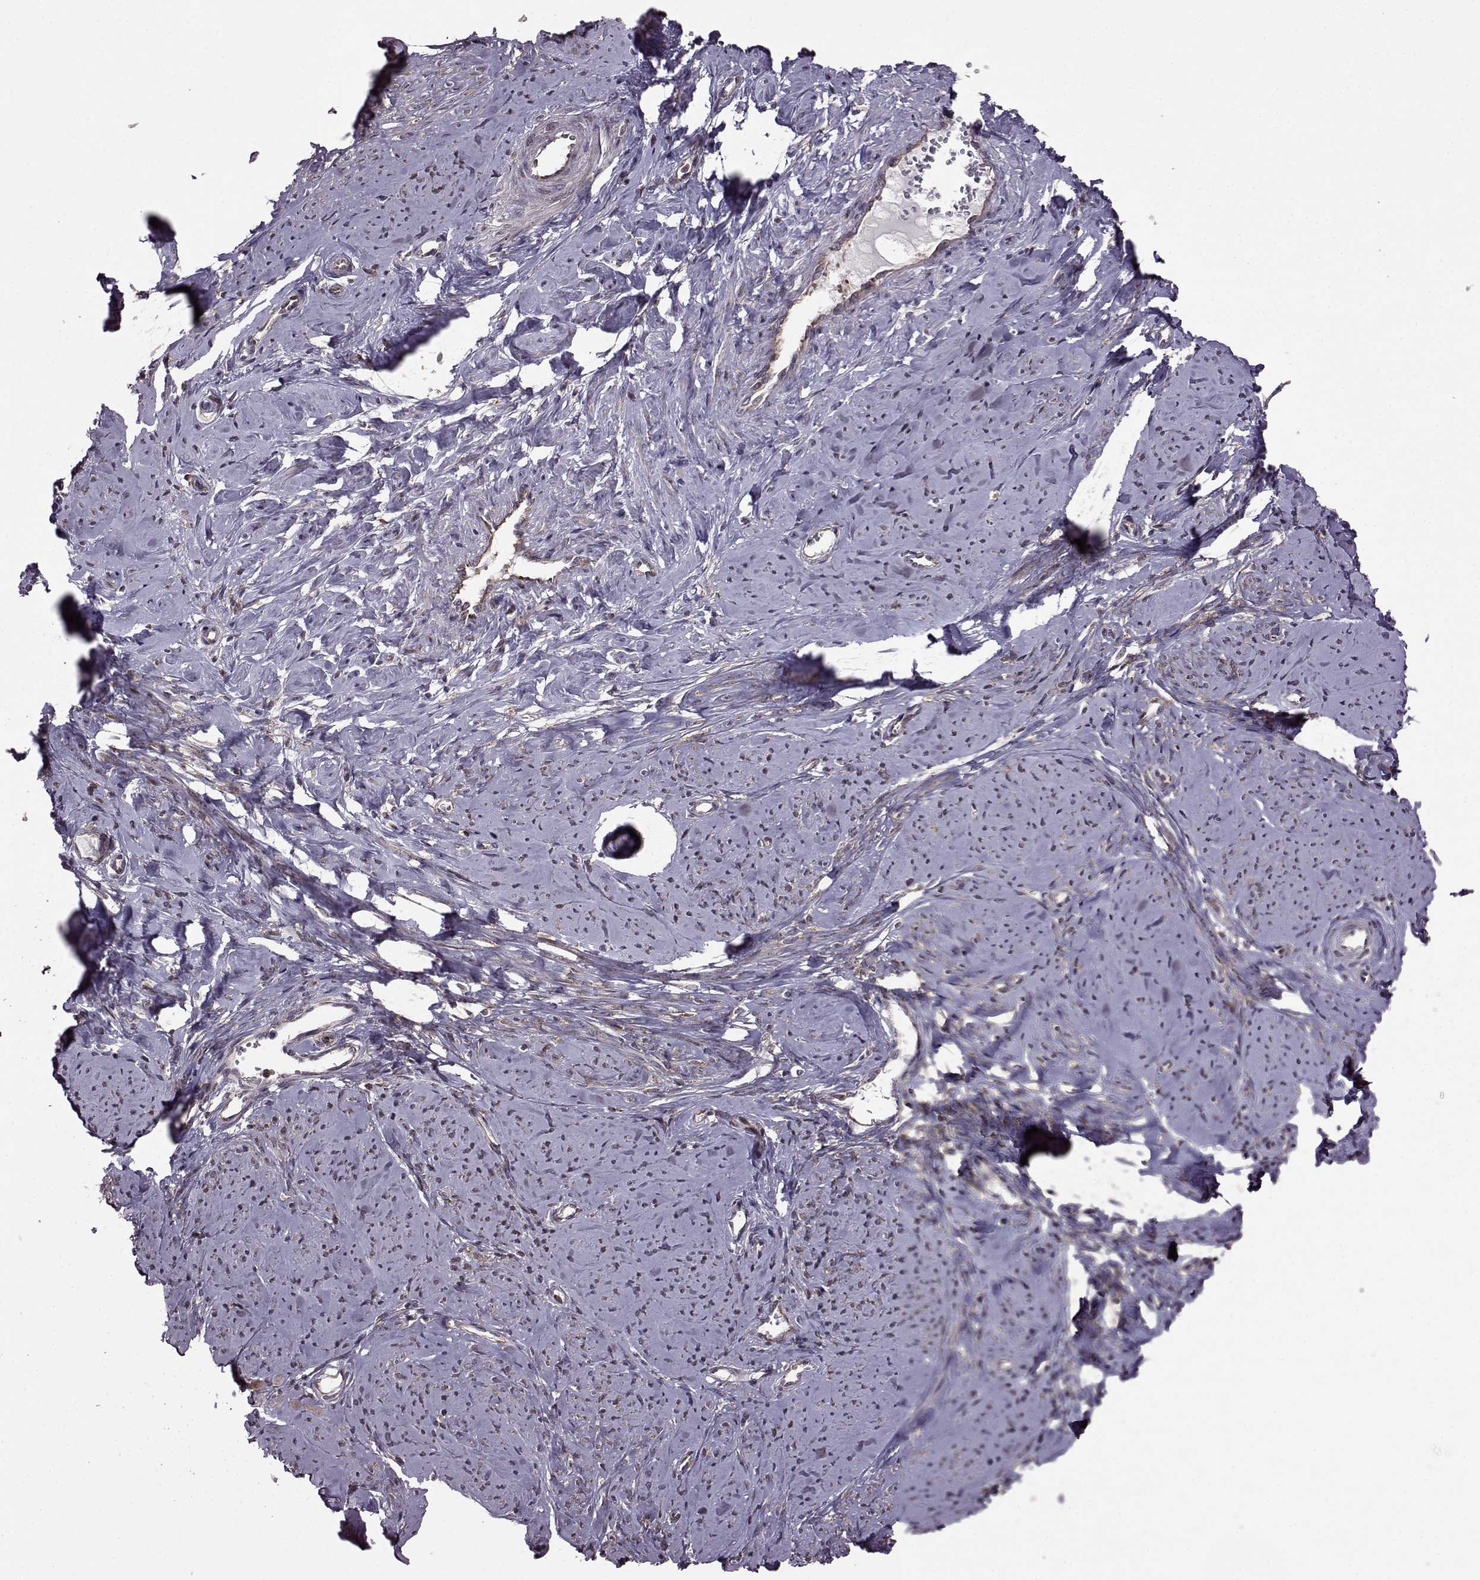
{"staining": {"intensity": "weak", "quantity": ">75%", "location": "cytoplasmic/membranous"}, "tissue": "smooth muscle", "cell_type": "Smooth muscle cells", "image_type": "normal", "snomed": [{"axis": "morphology", "description": "Normal tissue, NOS"}, {"axis": "topography", "description": "Smooth muscle"}], "caption": "High-magnification brightfield microscopy of unremarkable smooth muscle stained with DAB (brown) and counterstained with hematoxylin (blue). smooth muscle cells exhibit weak cytoplasmic/membranous expression is appreciated in approximately>75% of cells. The staining was performed using DAB (3,3'-diaminobenzidine), with brown indicating positive protein expression. Nuclei are stained blue with hematoxylin.", "gene": "URI1", "patient": {"sex": "female", "age": 48}}